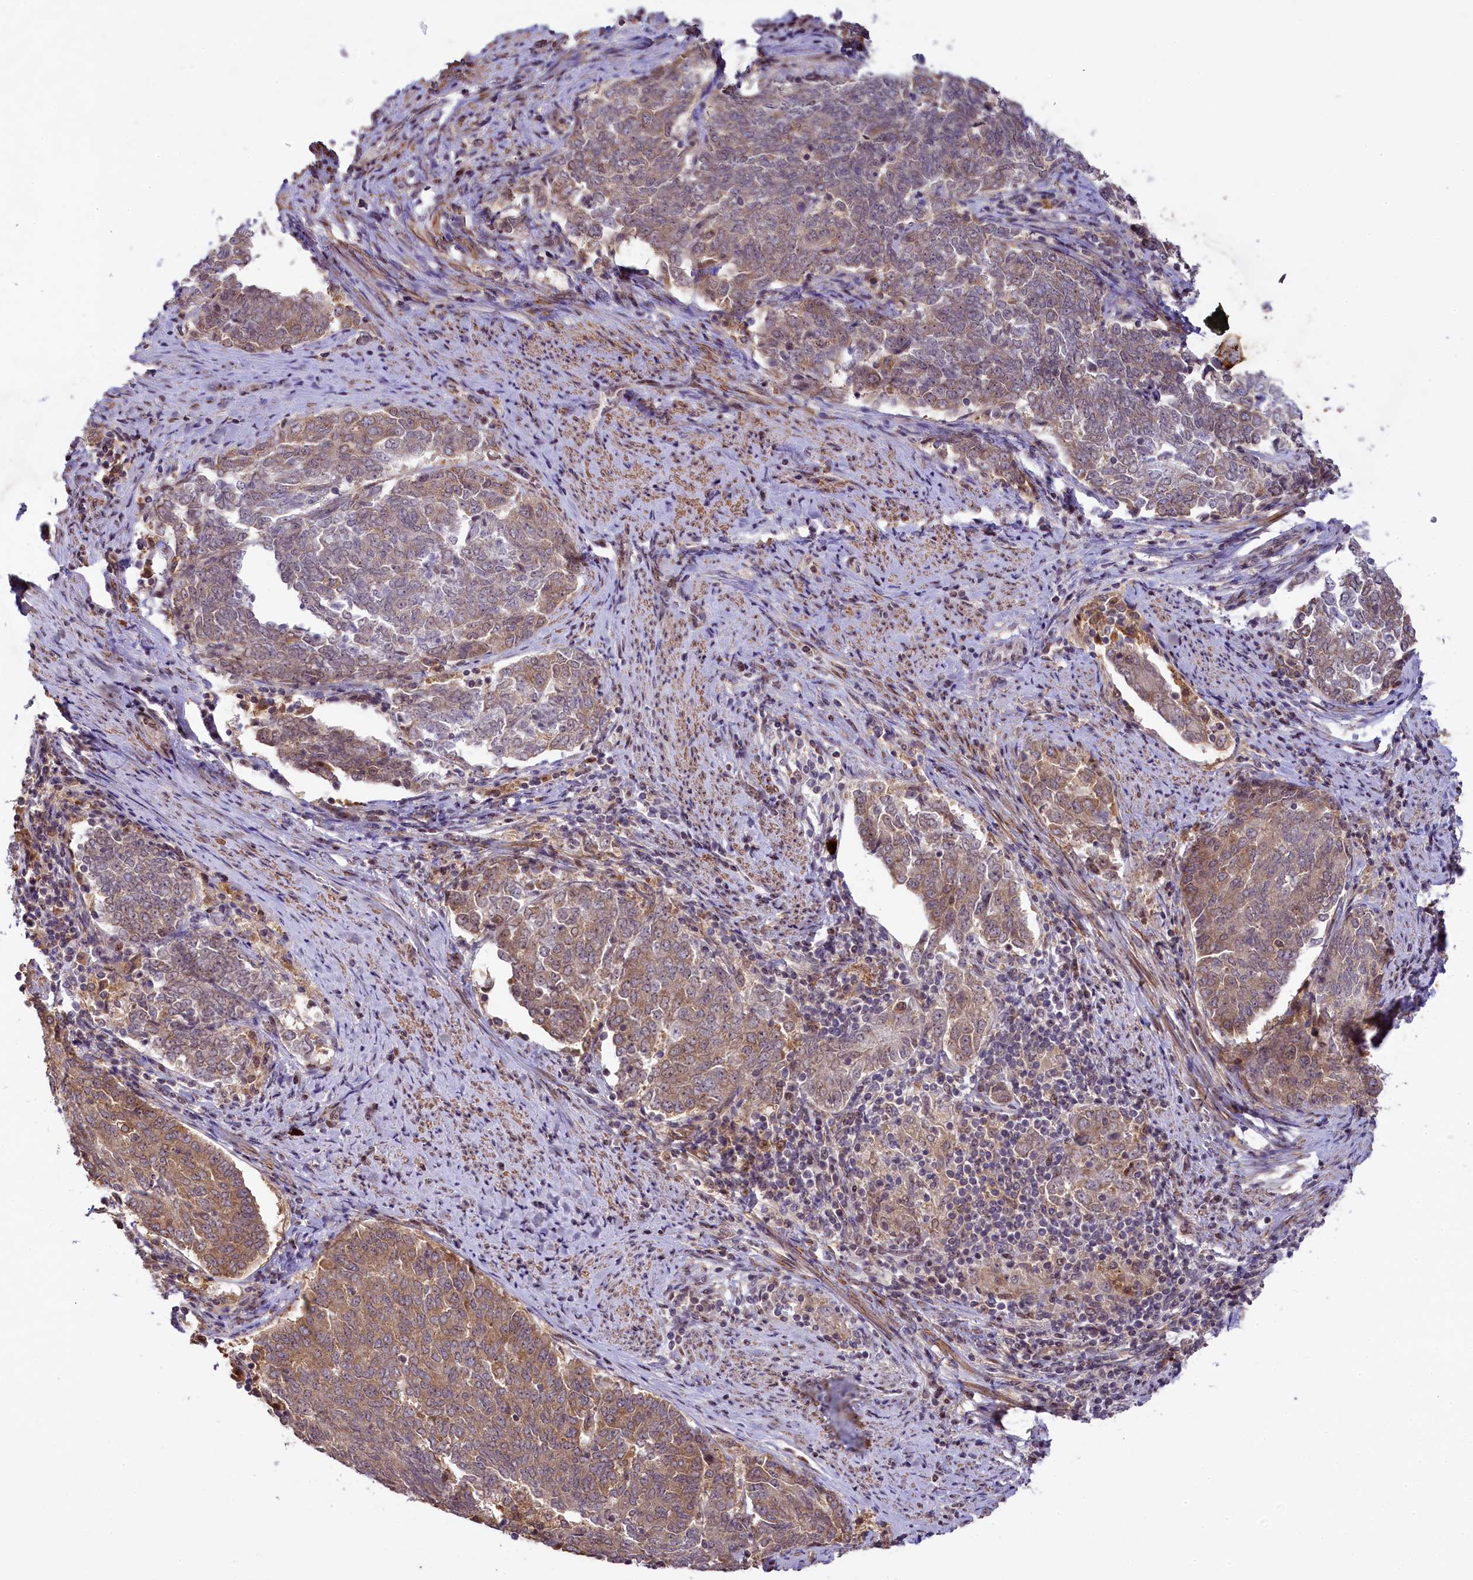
{"staining": {"intensity": "weak", "quantity": ">75%", "location": "cytoplasmic/membranous"}, "tissue": "endometrial cancer", "cell_type": "Tumor cells", "image_type": "cancer", "snomed": [{"axis": "morphology", "description": "Adenocarcinoma, NOS"}, {"axis": "topography", "description": "Endometrium"}], "caption": "Immunohistochemical staining of endometrial cancer reveals low levels of weak cytoplasmic/membranous protein staining in about >75% of tumor cells.", "gene": "RBBP8", "patient": {"sex": "female", "age": 80}}